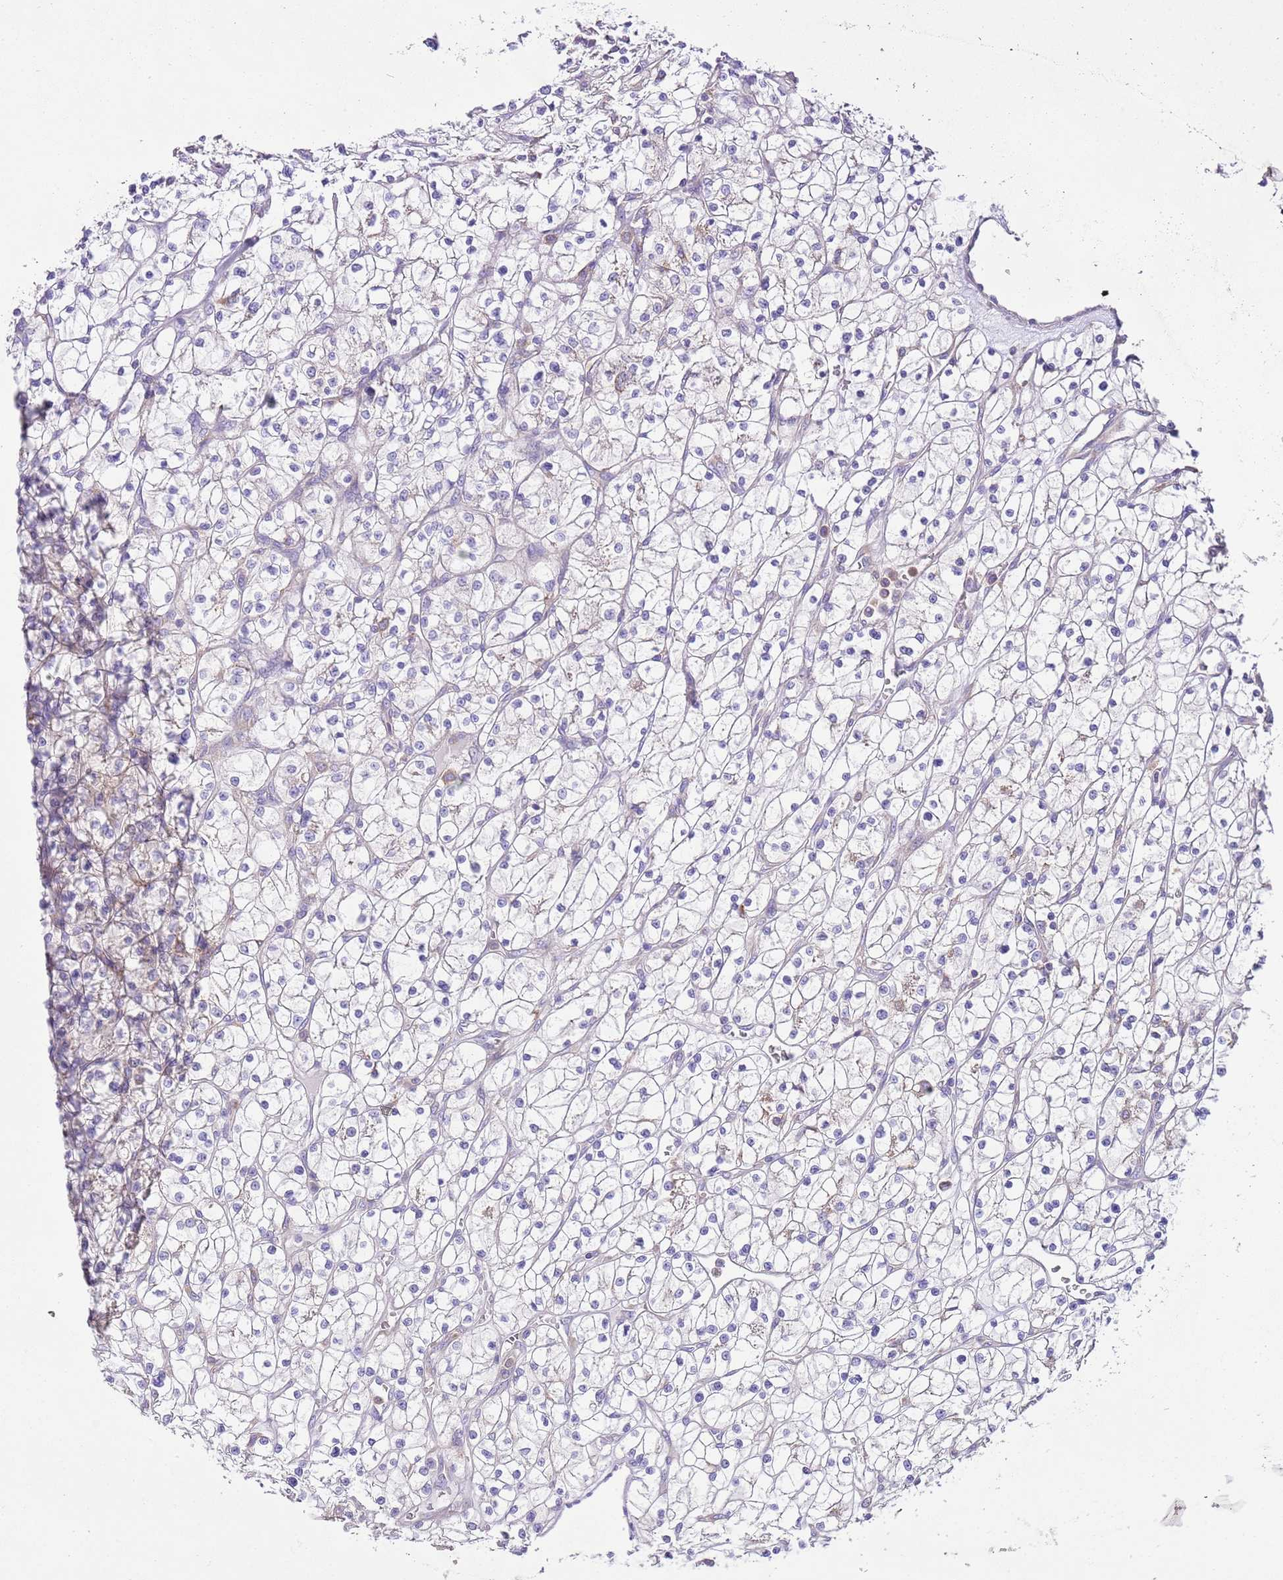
{"staining": {"intensity": "negative", "quantity": "none", "location": "none"}, "tissue": "renal cancer", "cell_type": "Tumor cells", "image_type": "cancer", "snomed": [{"axis": "morphology", "description": "Adenocarcinoma, NOS"}, {"axis": "topography", "description": "Kidney"}], "caption": "Immunohistochemistry (IHC) micrograph of neoplastic tissue: human renal adenocarcinoma stained with DAB shows no significant protein expression in tumor cells. (Immunohistochemistry, brightfield microscopy, high magnification).", "gene": "RPS10", "patient": {"sex": "female", "age": 64}}